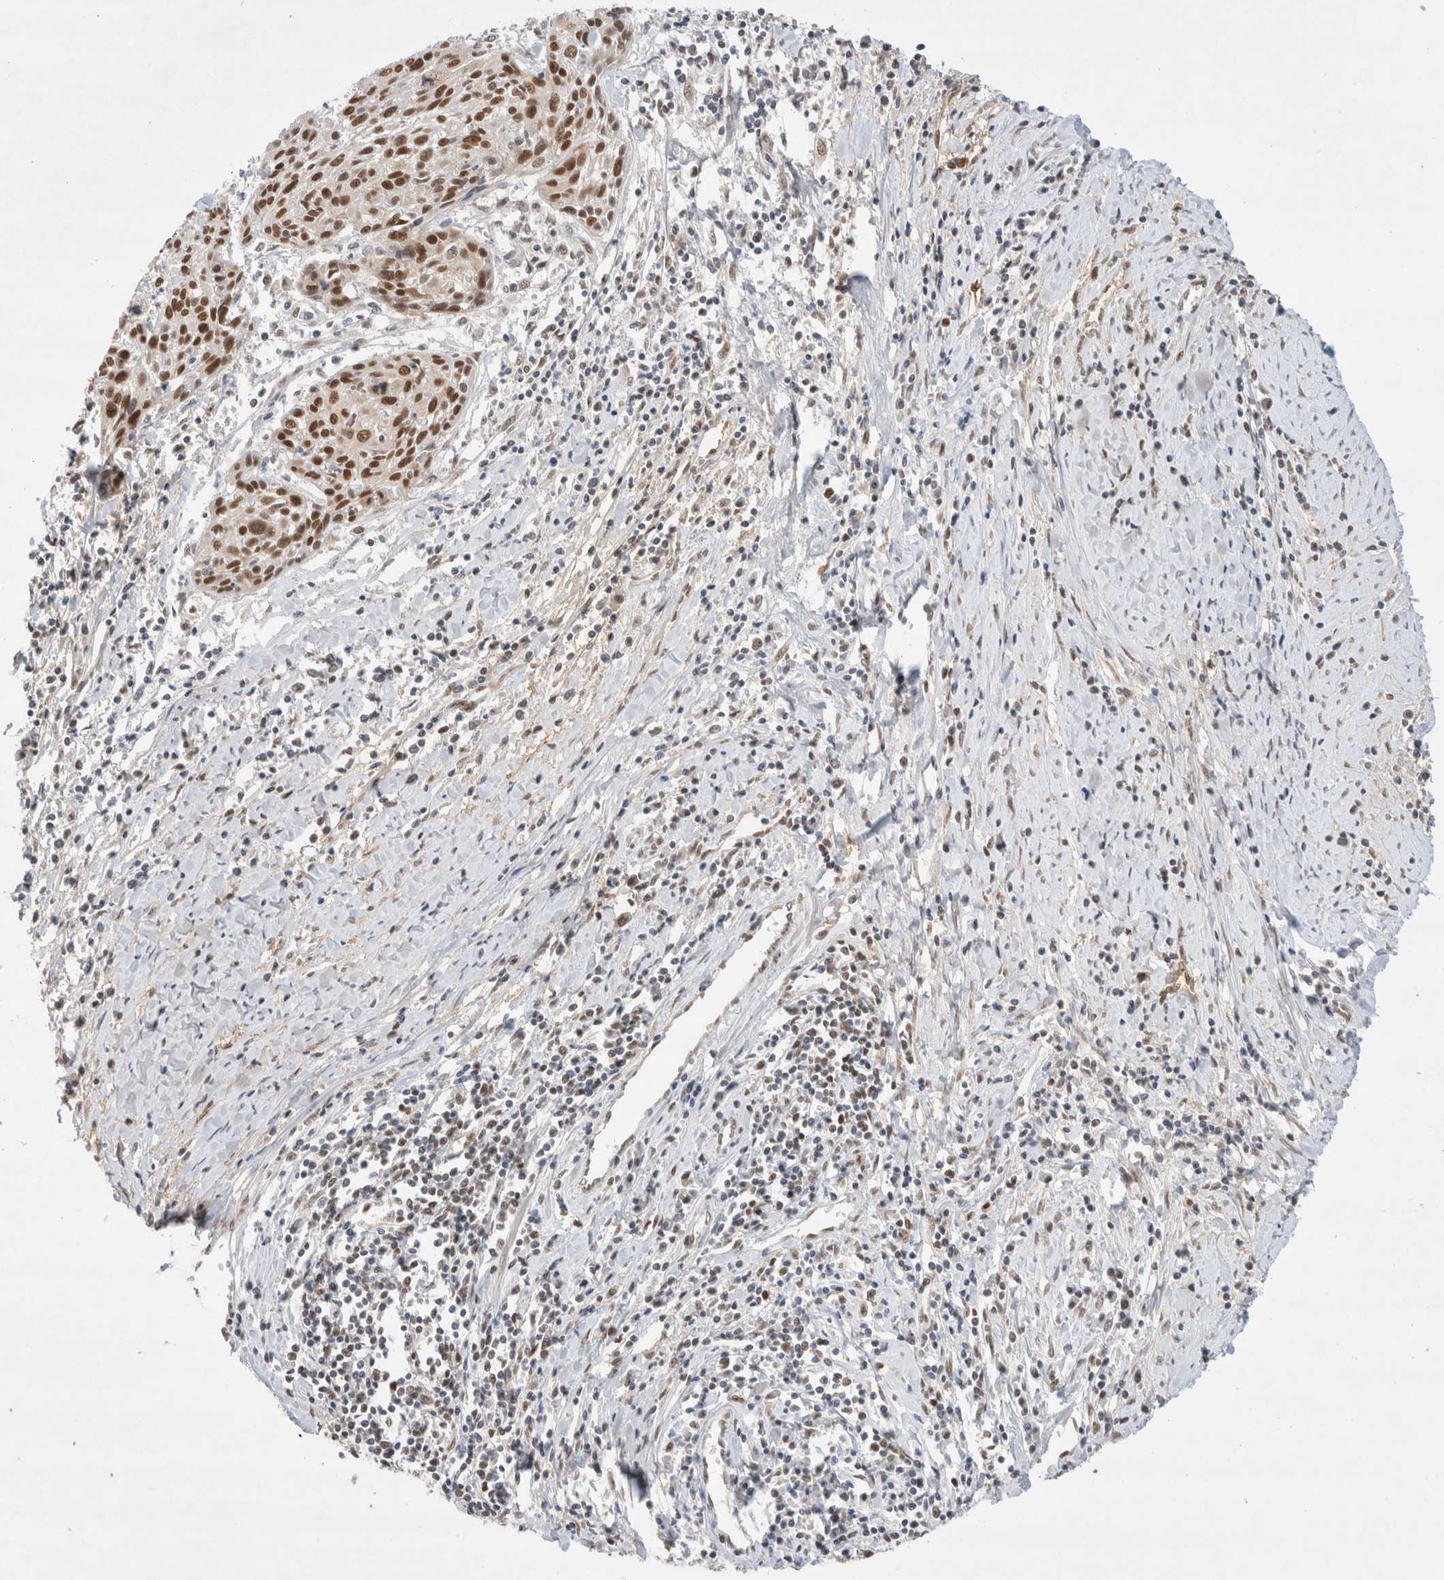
{"staining": {"intensity": "moderate", "quantity": ">75%", "location": "nuclear"}, "tissue": "cervical cancer", "cell_type": "Tumor cells", "image_type": "cancer", "snomed": [{"axis": "morphology", "description": "Squamous cell carcinoma, NOS"}, {"axis": "topography", "description": "Cervix"}], "caption": "A photomicrograph of cervical squamous cell carcinoma stained for a protein displays moderate nuclear brown staining in tumor cells.", "gene": "GTF2I", "patient": {"sex": "female", "age": 51}}